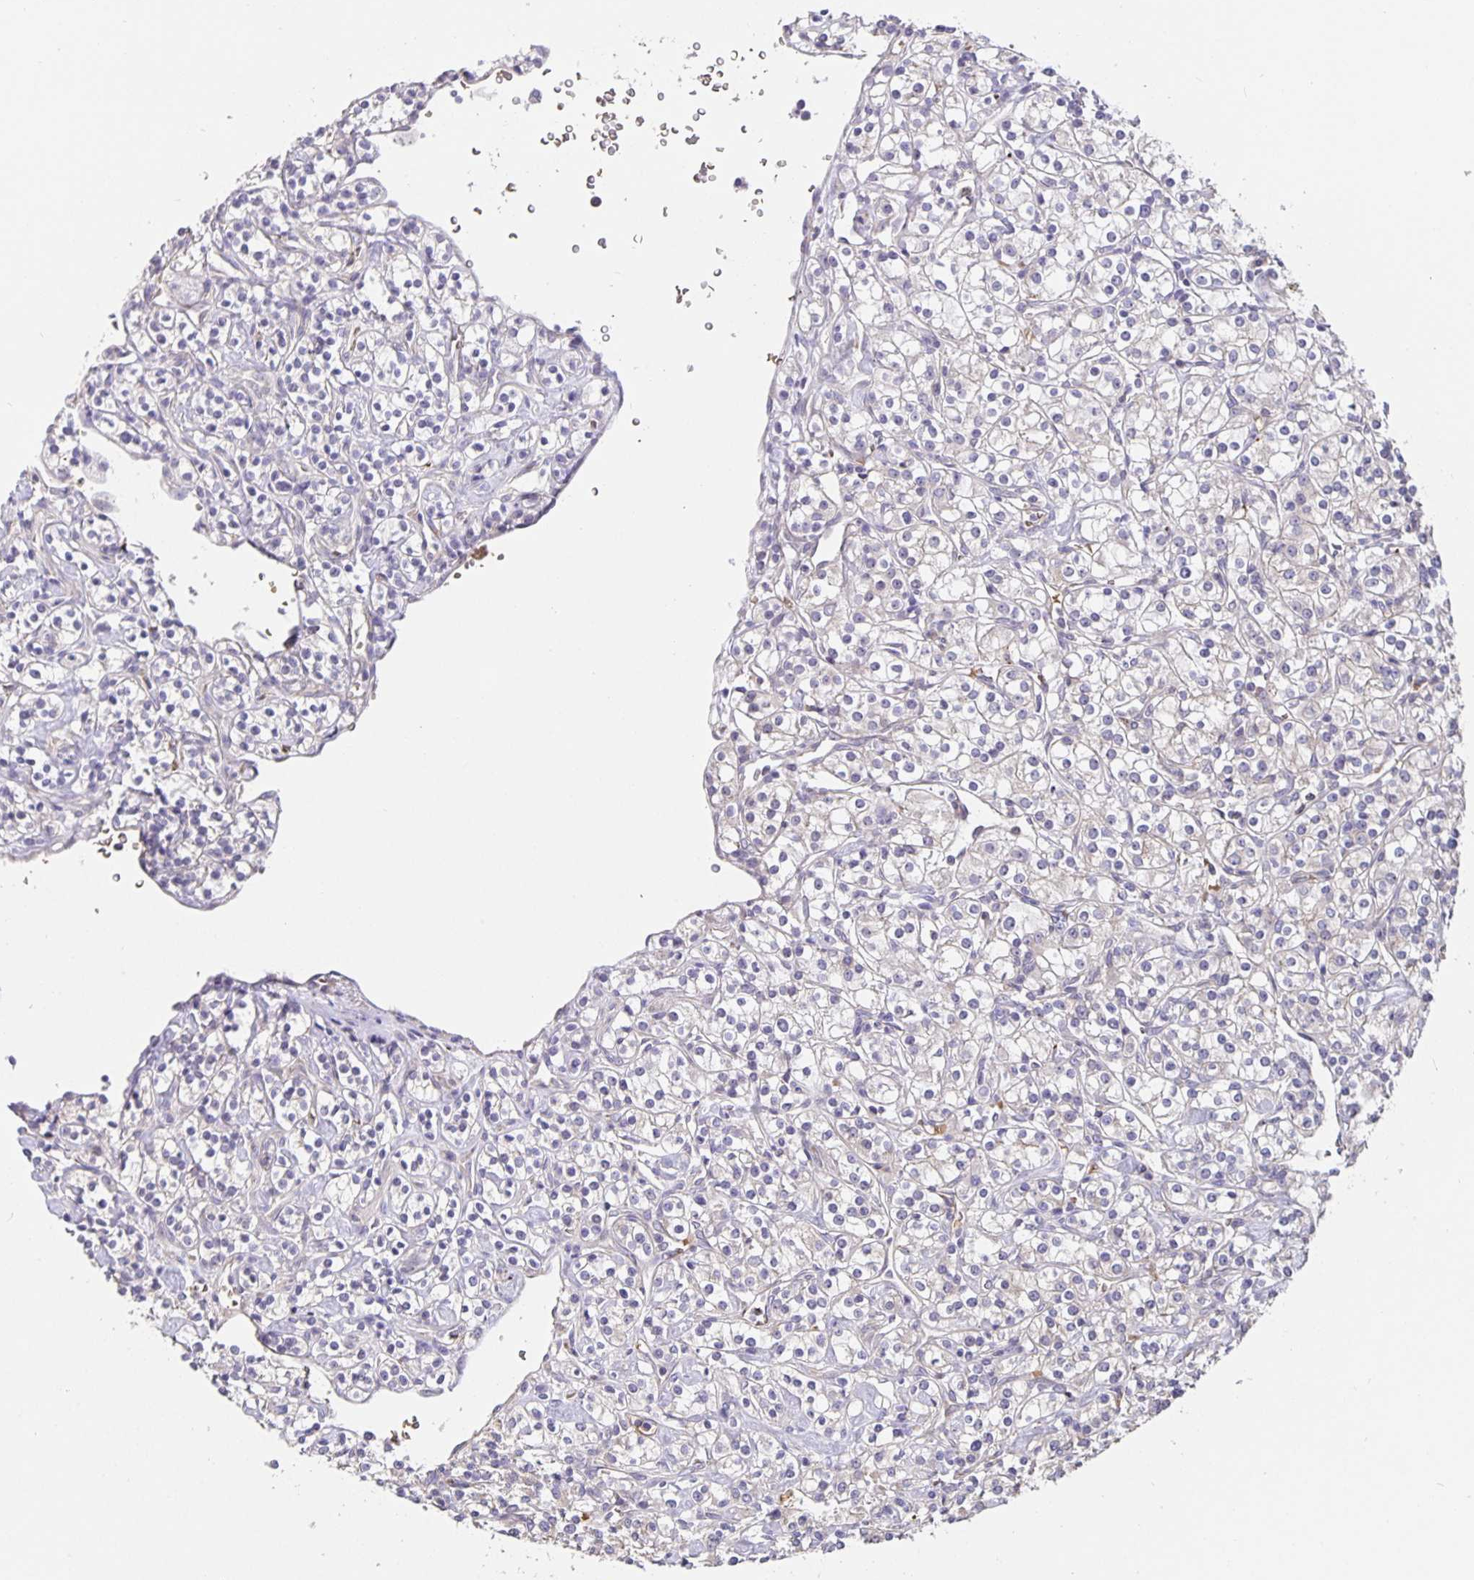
{"staining": {"intensity": "negative", "quantity": "none", "location": "none"}, "tissue": "renal cancer", "cell_type": "Tumor cells", "image_type": "cancer", "snomed": [{"axis": "morphology", "description": "Adenocarcinoma, NOS"}, {"axis": "topography", "description": "Kidney"}], "caption": "There is no significant expression in tumor cells of renal cancer.", "gene": "TMEM71", "patient": {"sex": "male", "age": 77}}